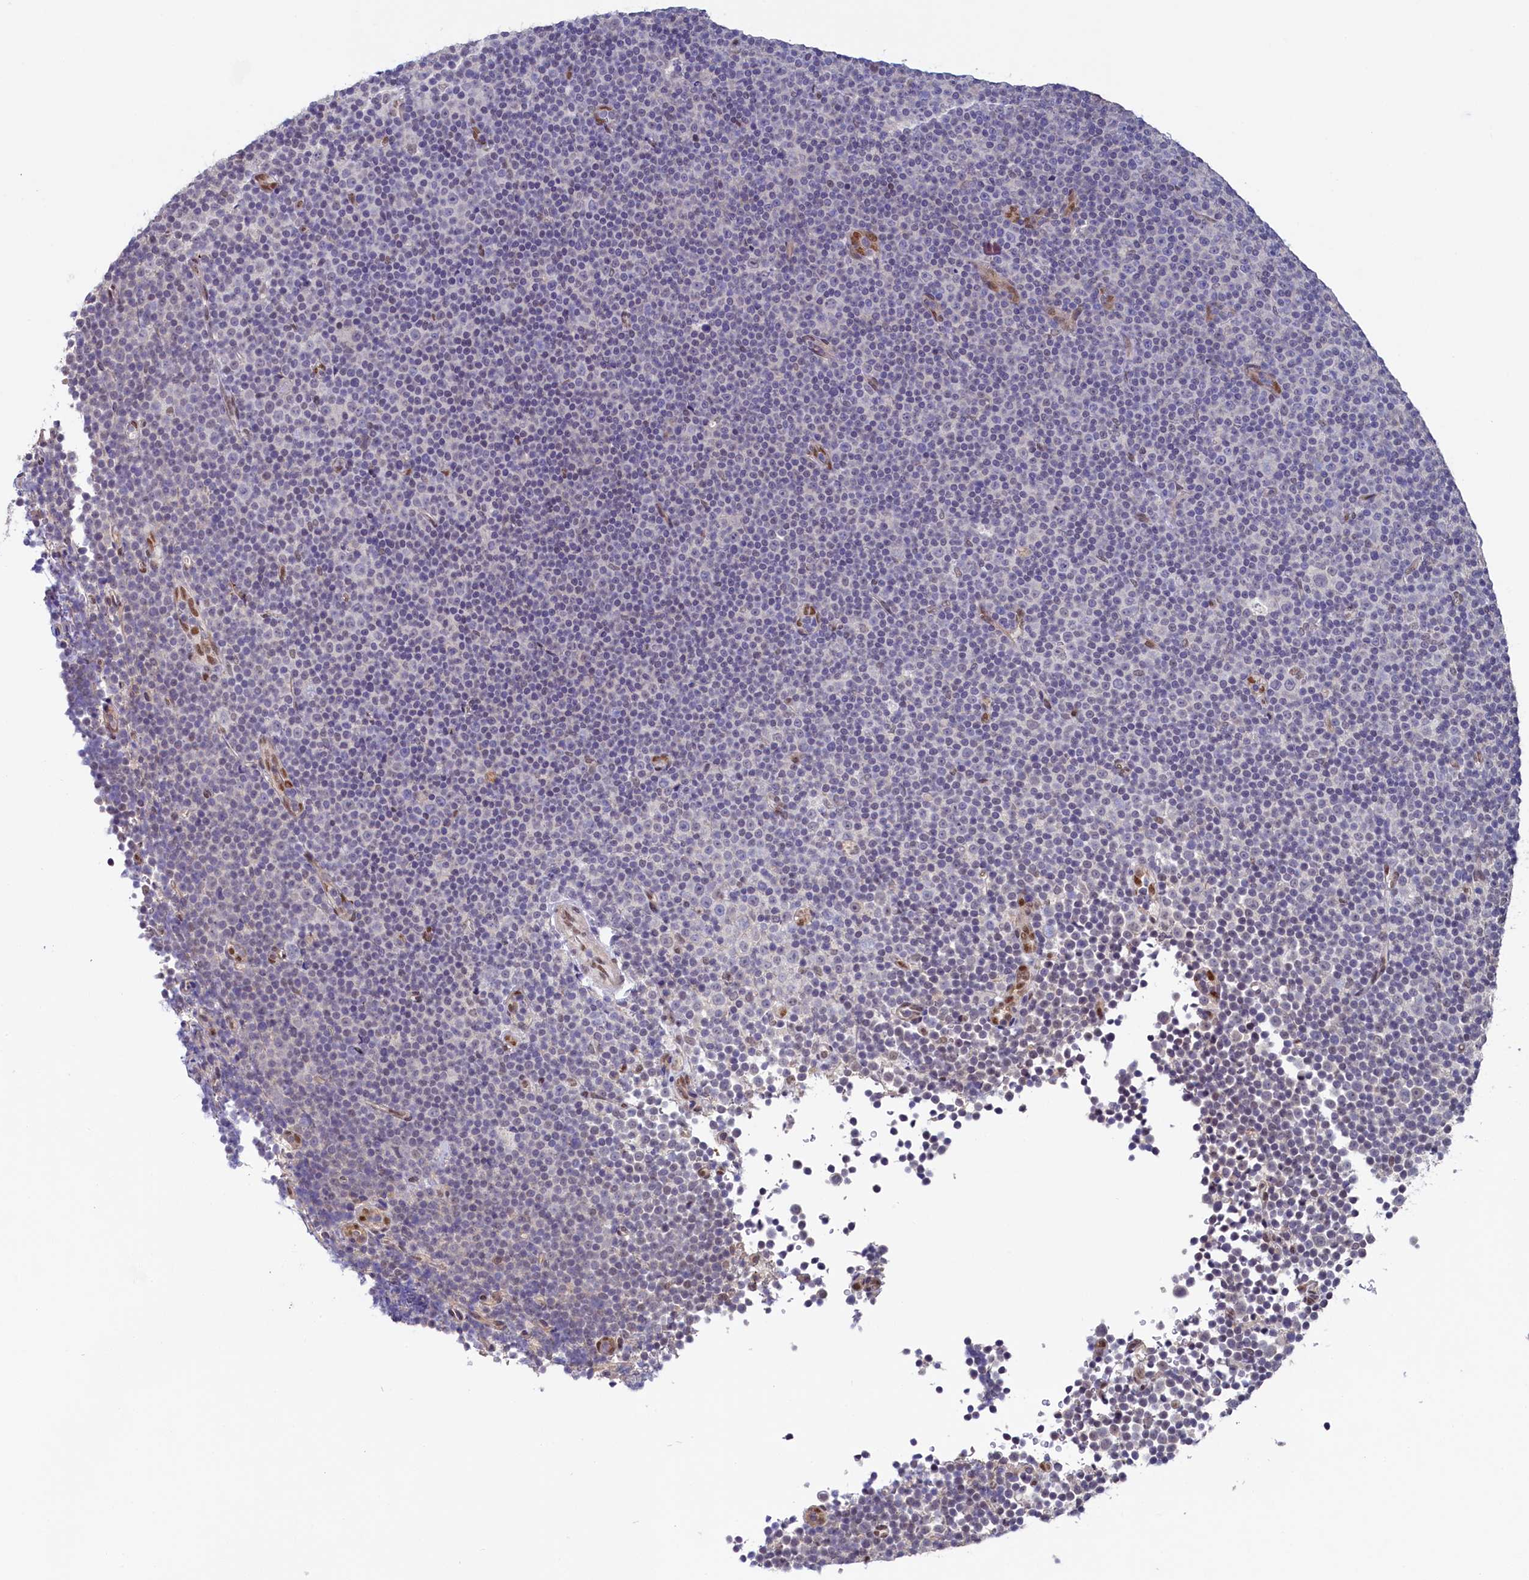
{"staining": {"intensity": "negative", "quantity": "none", "location": "none"}, "tissue": "lymphoma", "cell_type": "Tumor cells", "image_type": "cancer", "snomed": [{"axis": "morphology", "description": "Malignant lymphoma, non-Hodgkin's type, Low grade"}, {"axis": "topography", "description": "Lymph node"}], "caption": "The immunohistochemistry (IHC) image has no significant staining in tumor cells of lymphoma tissue. (Immunohistochemistry (ihc), brightfield microscopy, high magnification).", "gene": "FLYWCH2", "patient": {"sex": "female", "age": 67}}